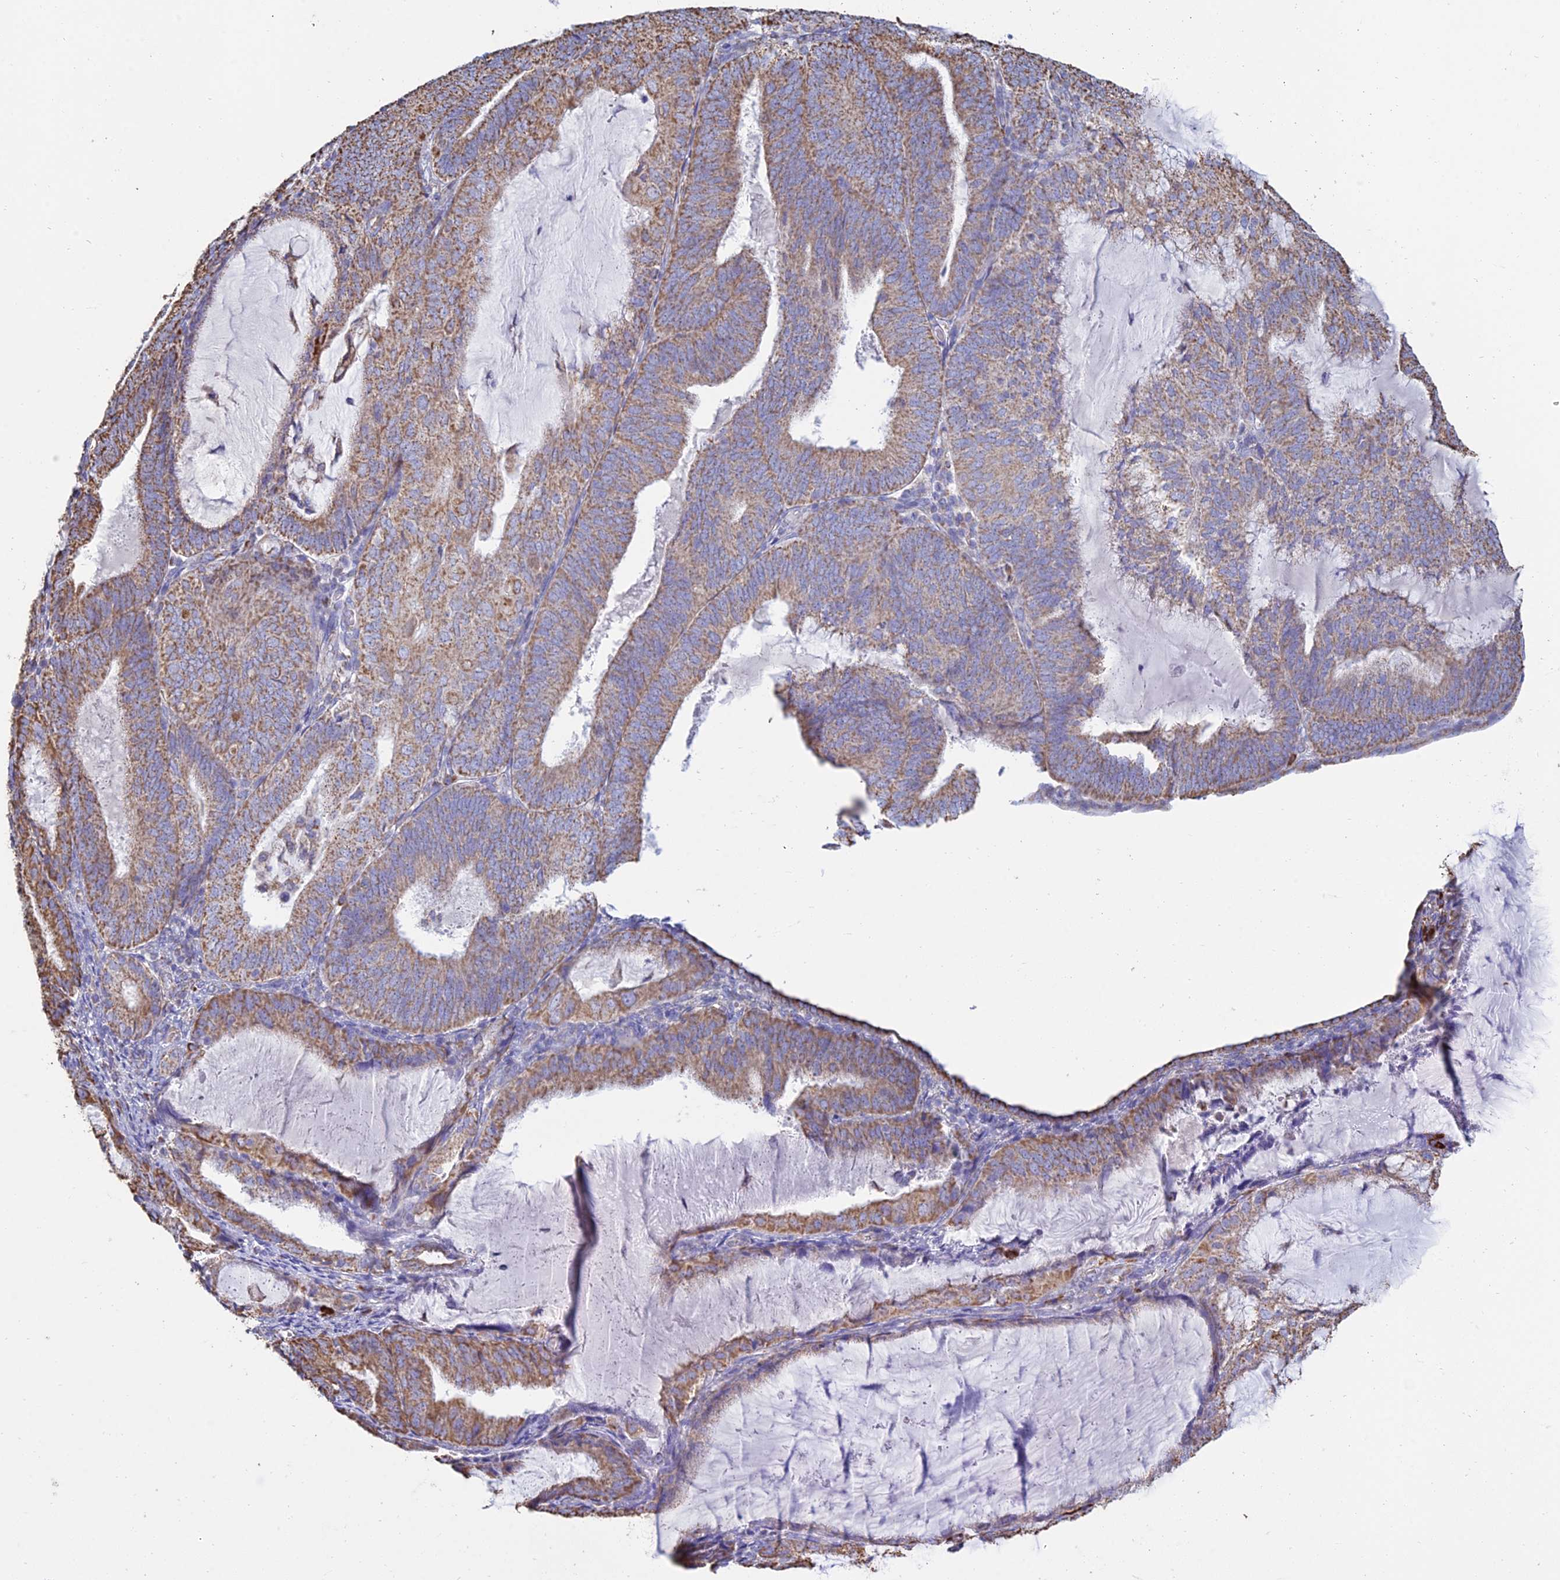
{"staining": {"intensity": "moderate", "quantity": ">75%", "location": "cytoplasmic/membranous"}, "tissue": "endometrial cancer", "cell_type": "Tumor cells", "image_type": "cancer", "snomed": [{"axis": "morphology", "description": "Adenocarcinoma, NOS"}, {"axis": "topography", "description": "Endometrium"}], "caption": "The photomicrograph exhibits immunohistochemical staining of endometrial cancer. There is moderate cytoplasmic/membranous positivity is present in approximately >75% of tumor cells.", "gene": "OR2W3", "patient": {"sex": "female", "age": 81}}